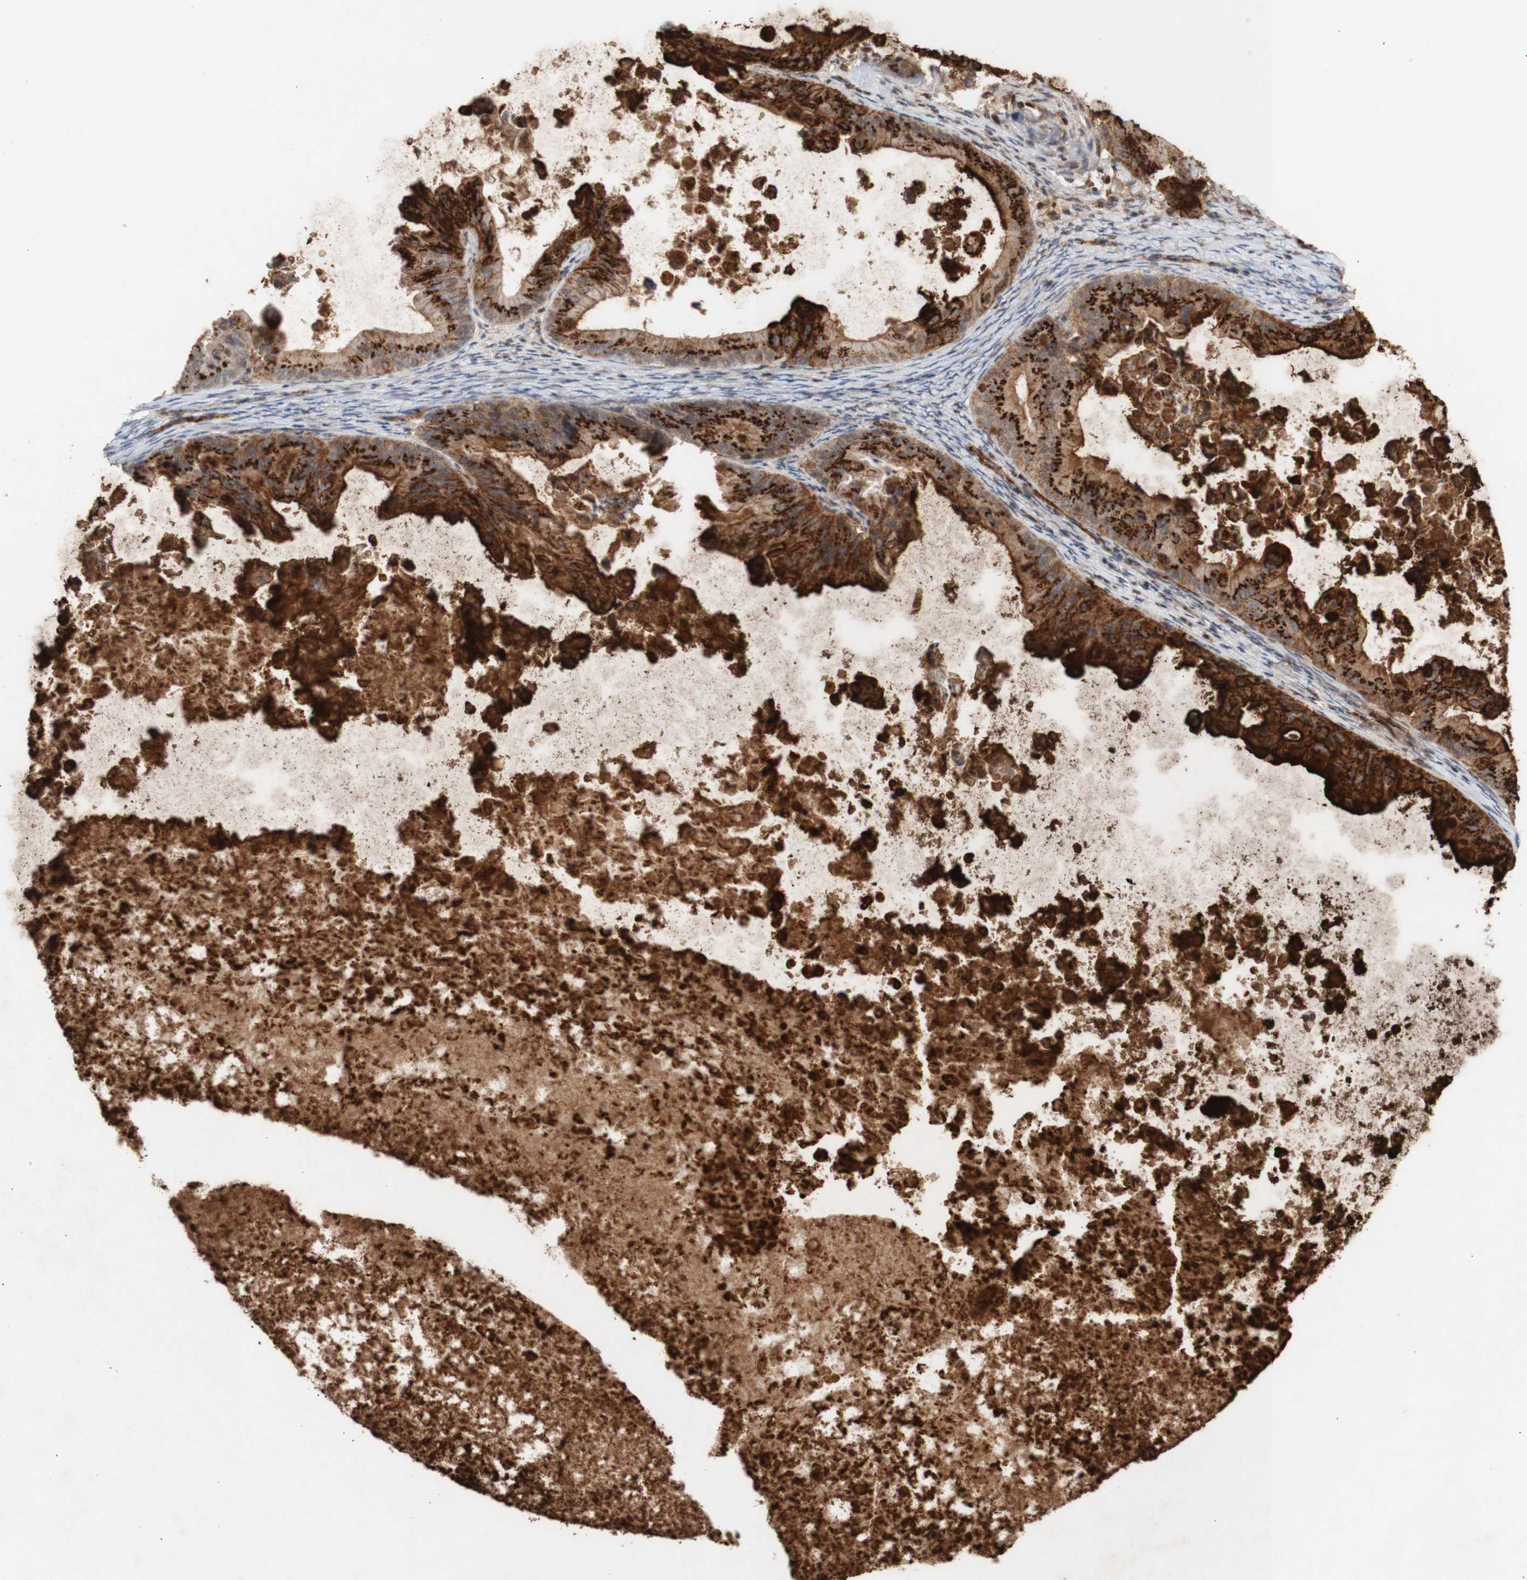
{"staining": {"intensity": "strong", "quantity": ">75%", "location": "cytoplasmic/membranous"}, "tissue": "ovarian cancer", "cell_type": "Tumor cells", "image_type": "cancer", "snomed": [{"axis": "morphology", "description": "Cystadenocarcinoma, mucinous, NOS"}, {"axis": "topography", "description": "Ovary"}], "caption": "Brown immunohistochemical staining in human ovarian cancer (mucinous cystadenocarcinoma) shows strong cytoplasmic/membranous staining in about >75% of tumor cells.", "gene": "ATP2A3", "patient": {"sex": "female", "age": 37}}